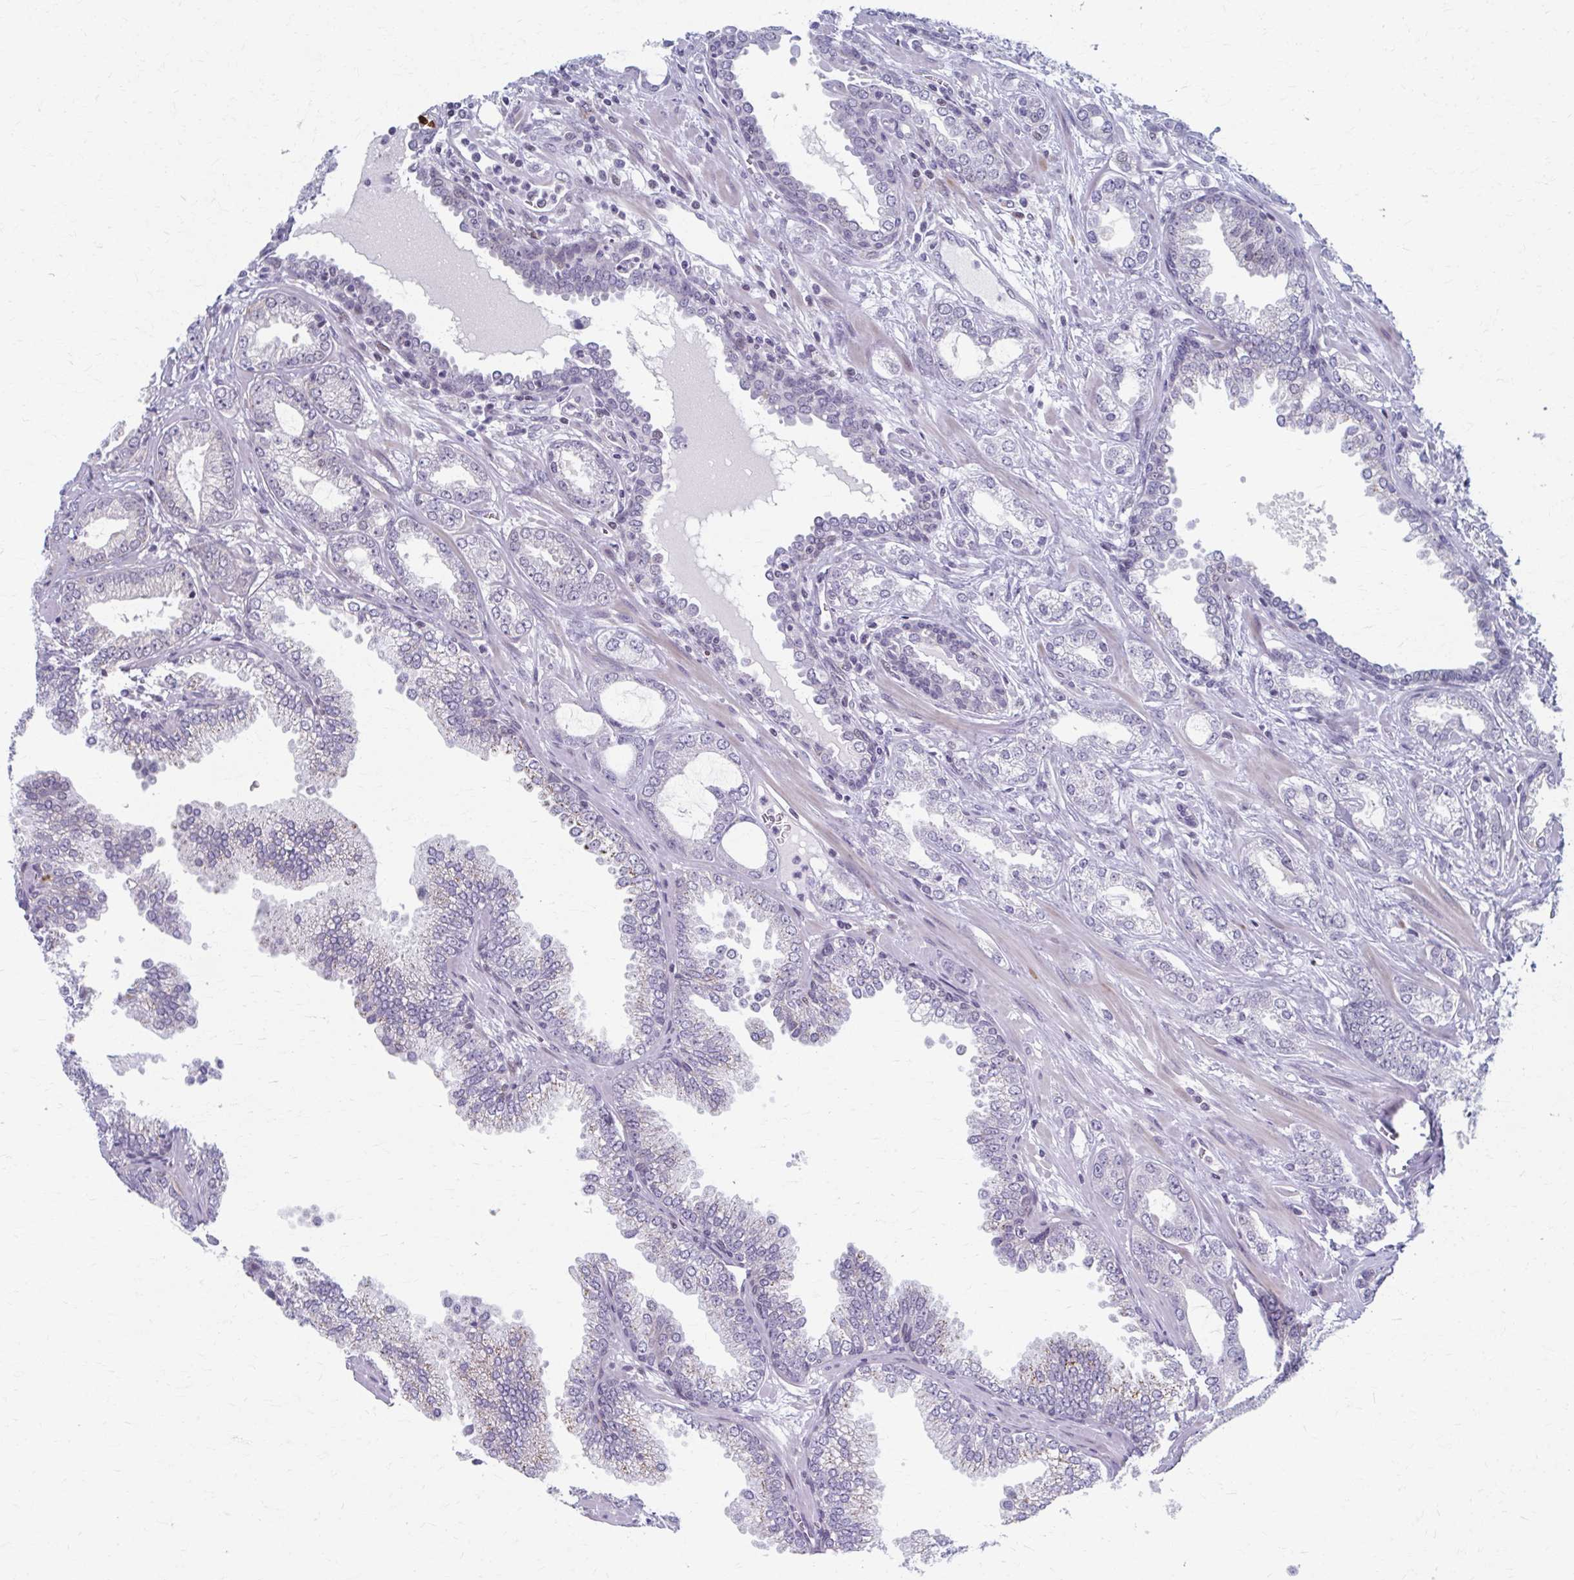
{"staining": {"intensity": "negative", "quantity": "none", "location": "none"}, "tissue": "prostate cancer", "cell_type": "Tumor cells", "image_type": "cancer", "snomed": [{"axis": "morphology", "description": "Adenocarcinoma, Medium grade"}, {"axis": "topography", "description": "Prostate"}], "caption": "Immunohistochemical staining of prostate cancer (medium-grade adenocarcinoma) shows no significant positivity in tumor cells.", "gene": "ABHD16B", "patient": {"sex": "male", "age": 57}}